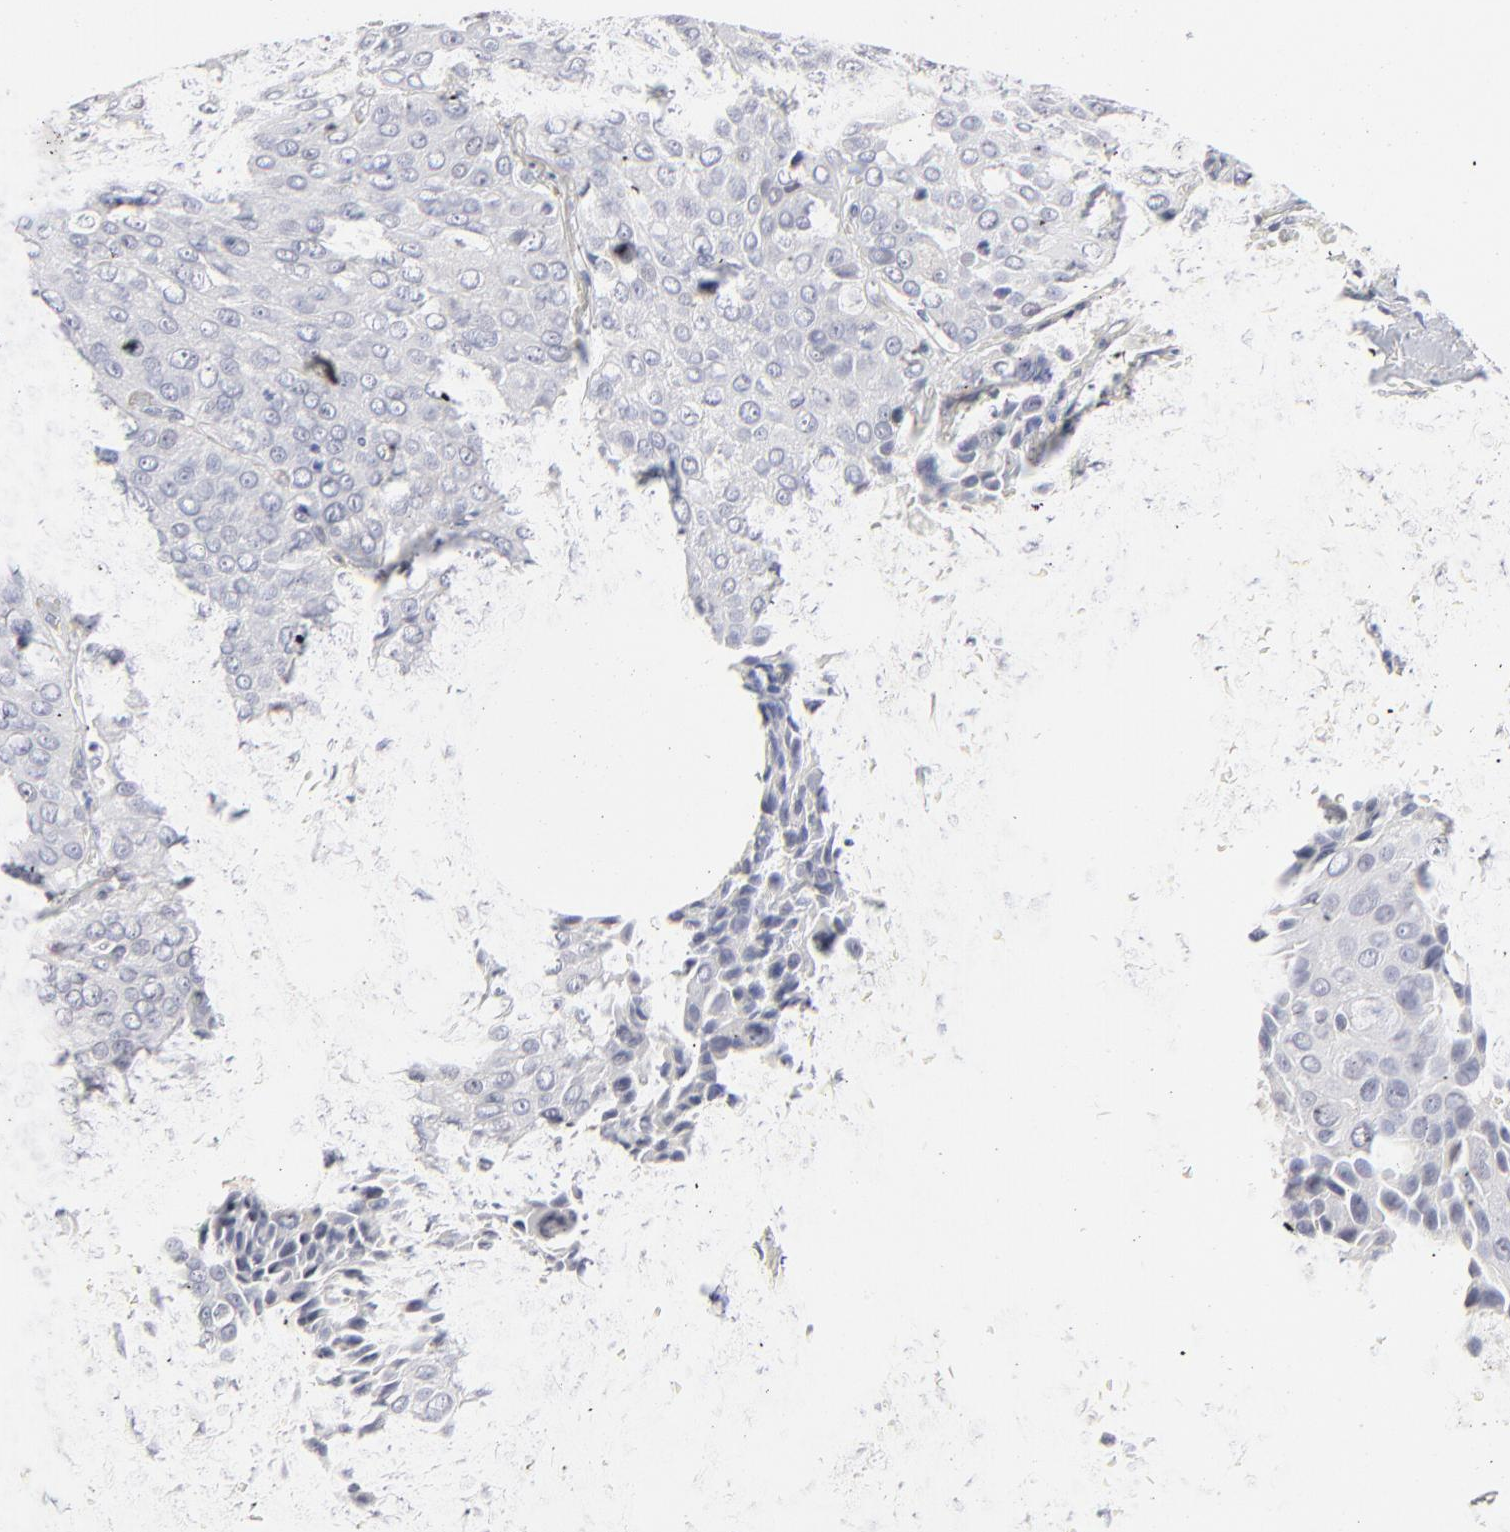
{"staining": {"intensity": "negative", "quantity": "none", "location": "none"}, "tissue": "lung cancer", "cell_type": "Tumor cells", "image_type": "cancer", "snomed": [{"axis": "morphology", "description": "Squamous cell carcinoma, NOS"}, {"axis": "topography", "description": "Lung"}], "caption": "There is no significant positivity in tumor cells of lung cancer (squamous cell carcinoma).", "gene": "RBM3", "patient": {"sex": "male", "age": 54}}